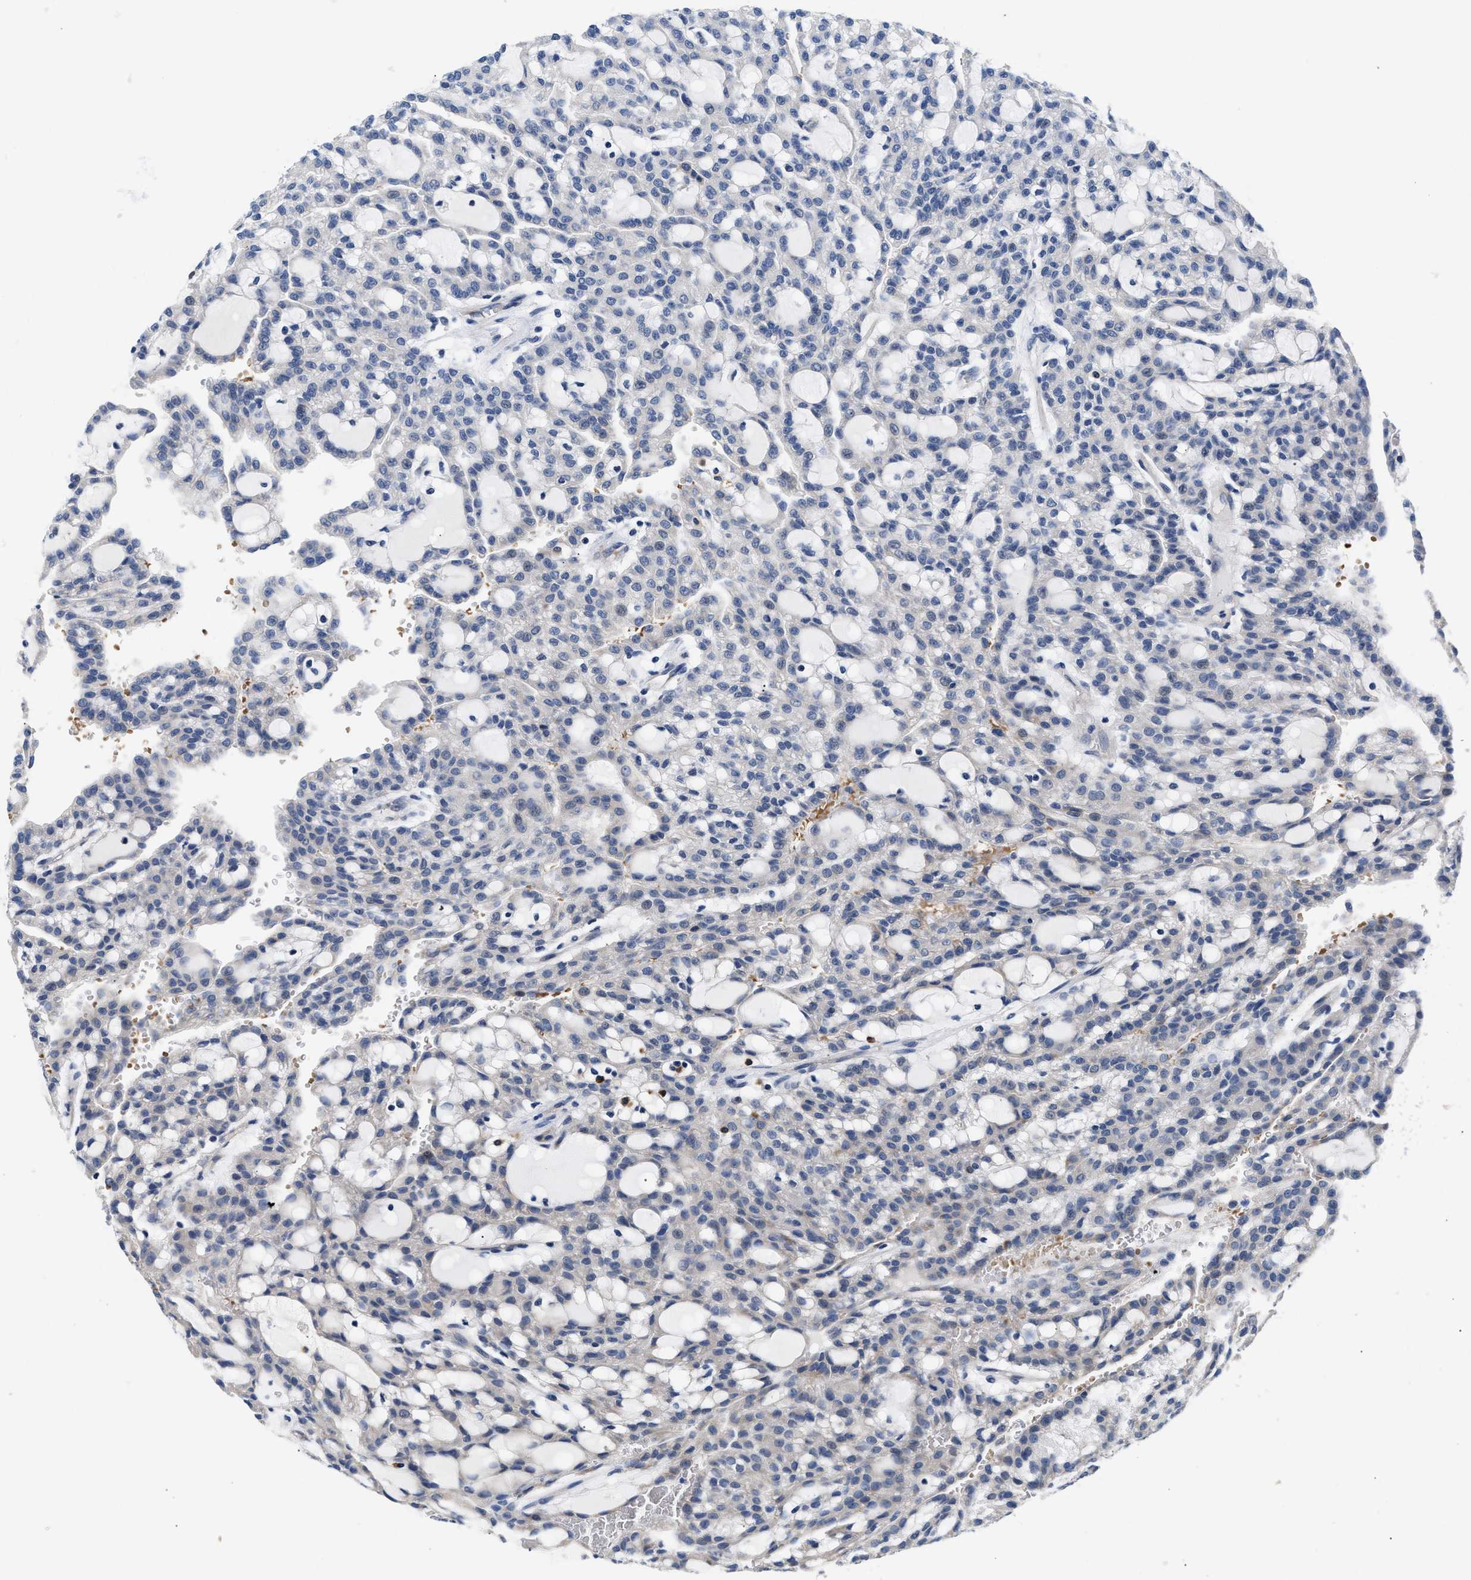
{"staining": {"intensity": "negative", "quantity": "none", "location": "none"}, "tissue": "renal cancer", "cell_type": "Tumor cells", "image_type": "cancer", "snomed": [{"axis": "morphology", "description": "Adenocarcinoma, NOS"}, {"axis": "topography", "description": "Kidney"}], "caption": "A micrograph of adenocarcinoma (renal) stained for a protein reveals no brown staining in tumor cells.", "gene": "RINT1", "patient": {"sex": "male", "age": 63}}